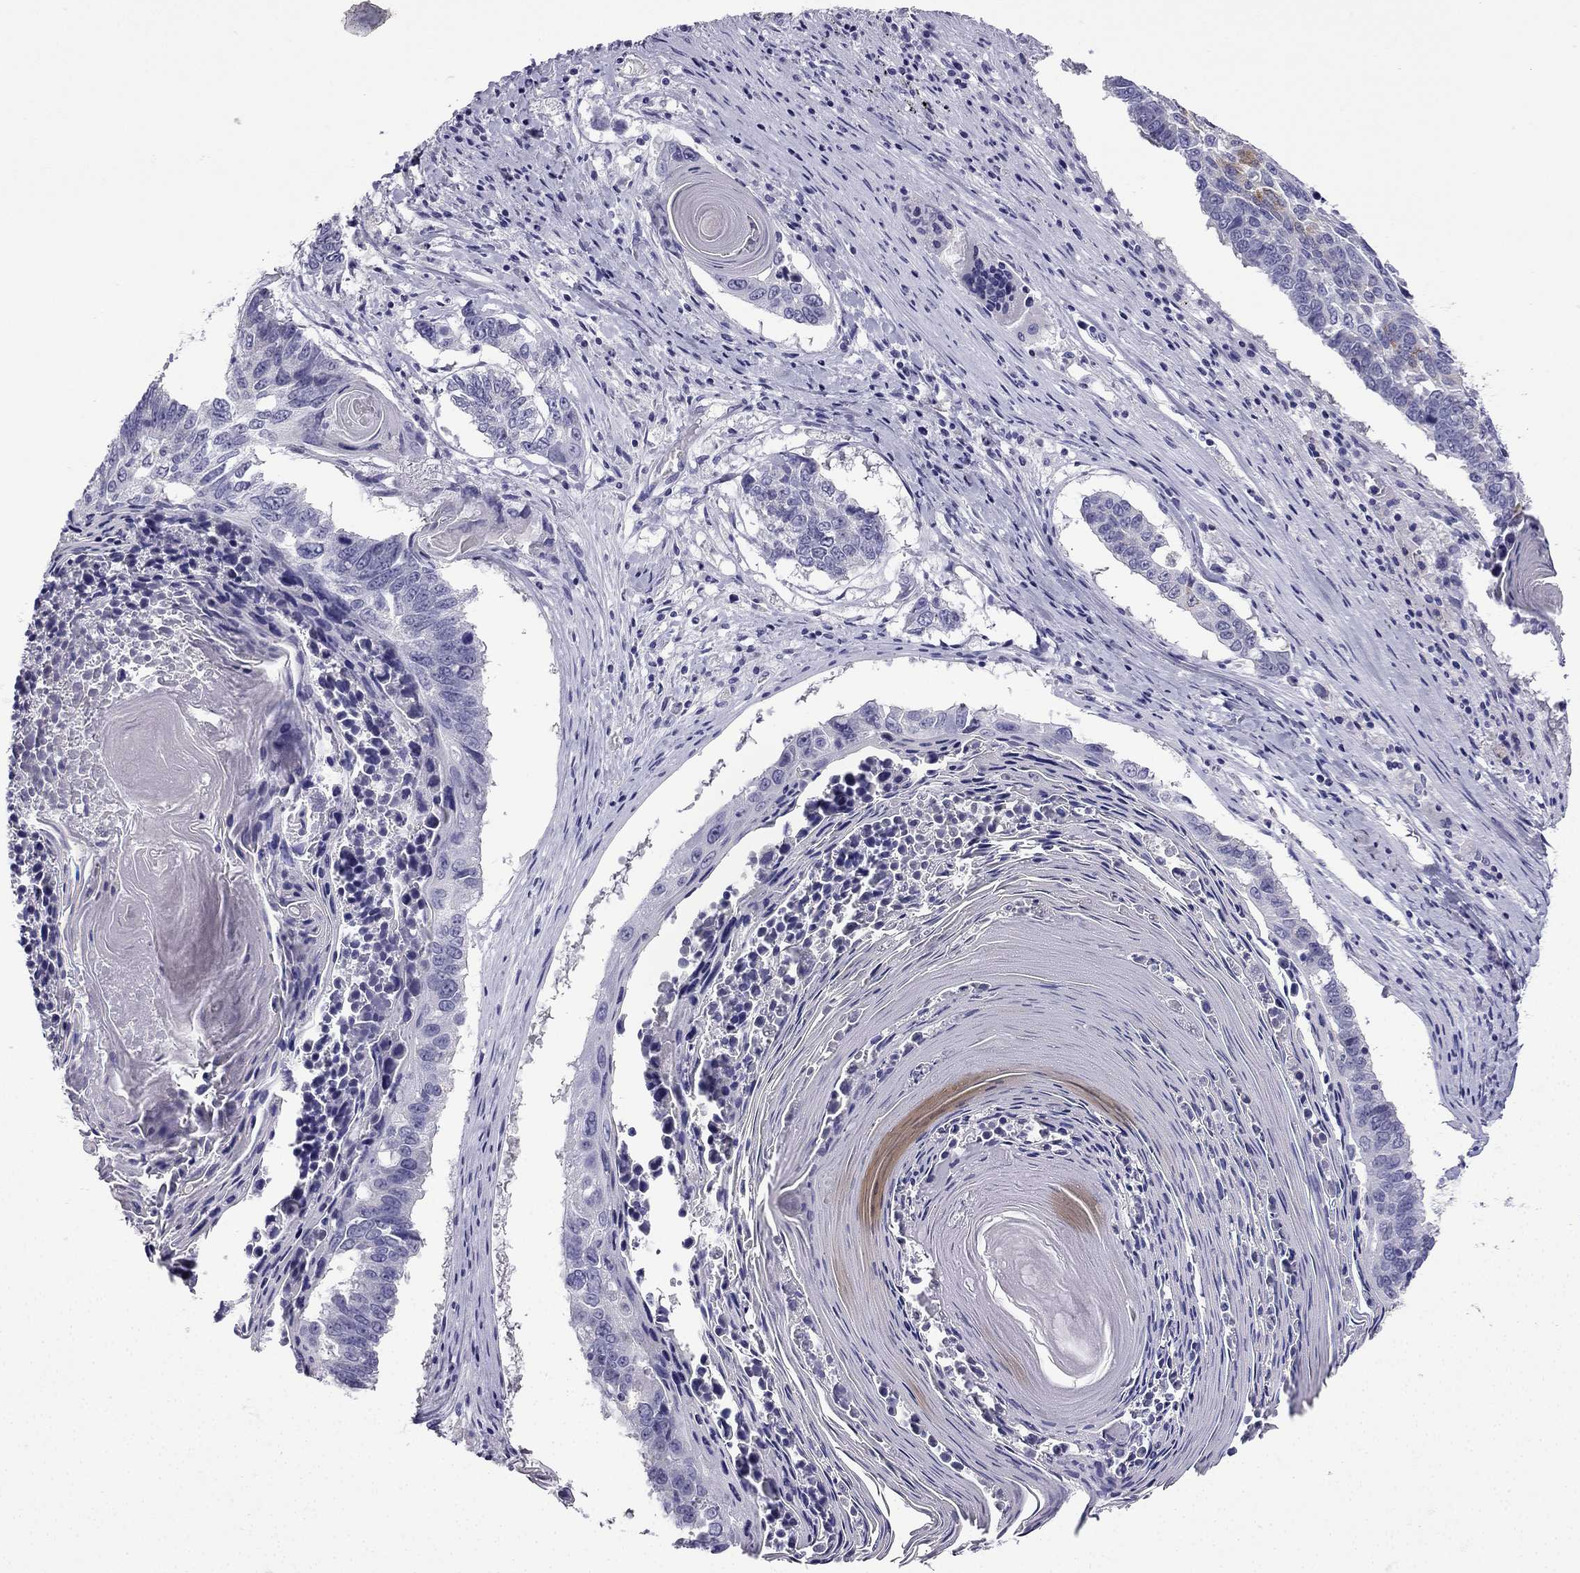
{"staining": {"intensity": "negative", "quantity": "none", "location": "none"}, "tissue": "lung cancer", "cell_type": "Tumor cells", "image_type": "cancer", "snomed": [{"axis": "morphology", "description": "Squamous cell carcinoma, NOS"}, {"axis": "topography", "description": "Lung"}], "caption": "Immunohistochemistry (IHC) micrograph of neoplastic tissue: squamous cell carcinoma (lung) stained with DAB shows no significant protein expression in tumor cells. (IHC, brightfield microscopy, high magnification).", "gene": "NPTX1", "patient": {"sex": "male", "age": 73}}